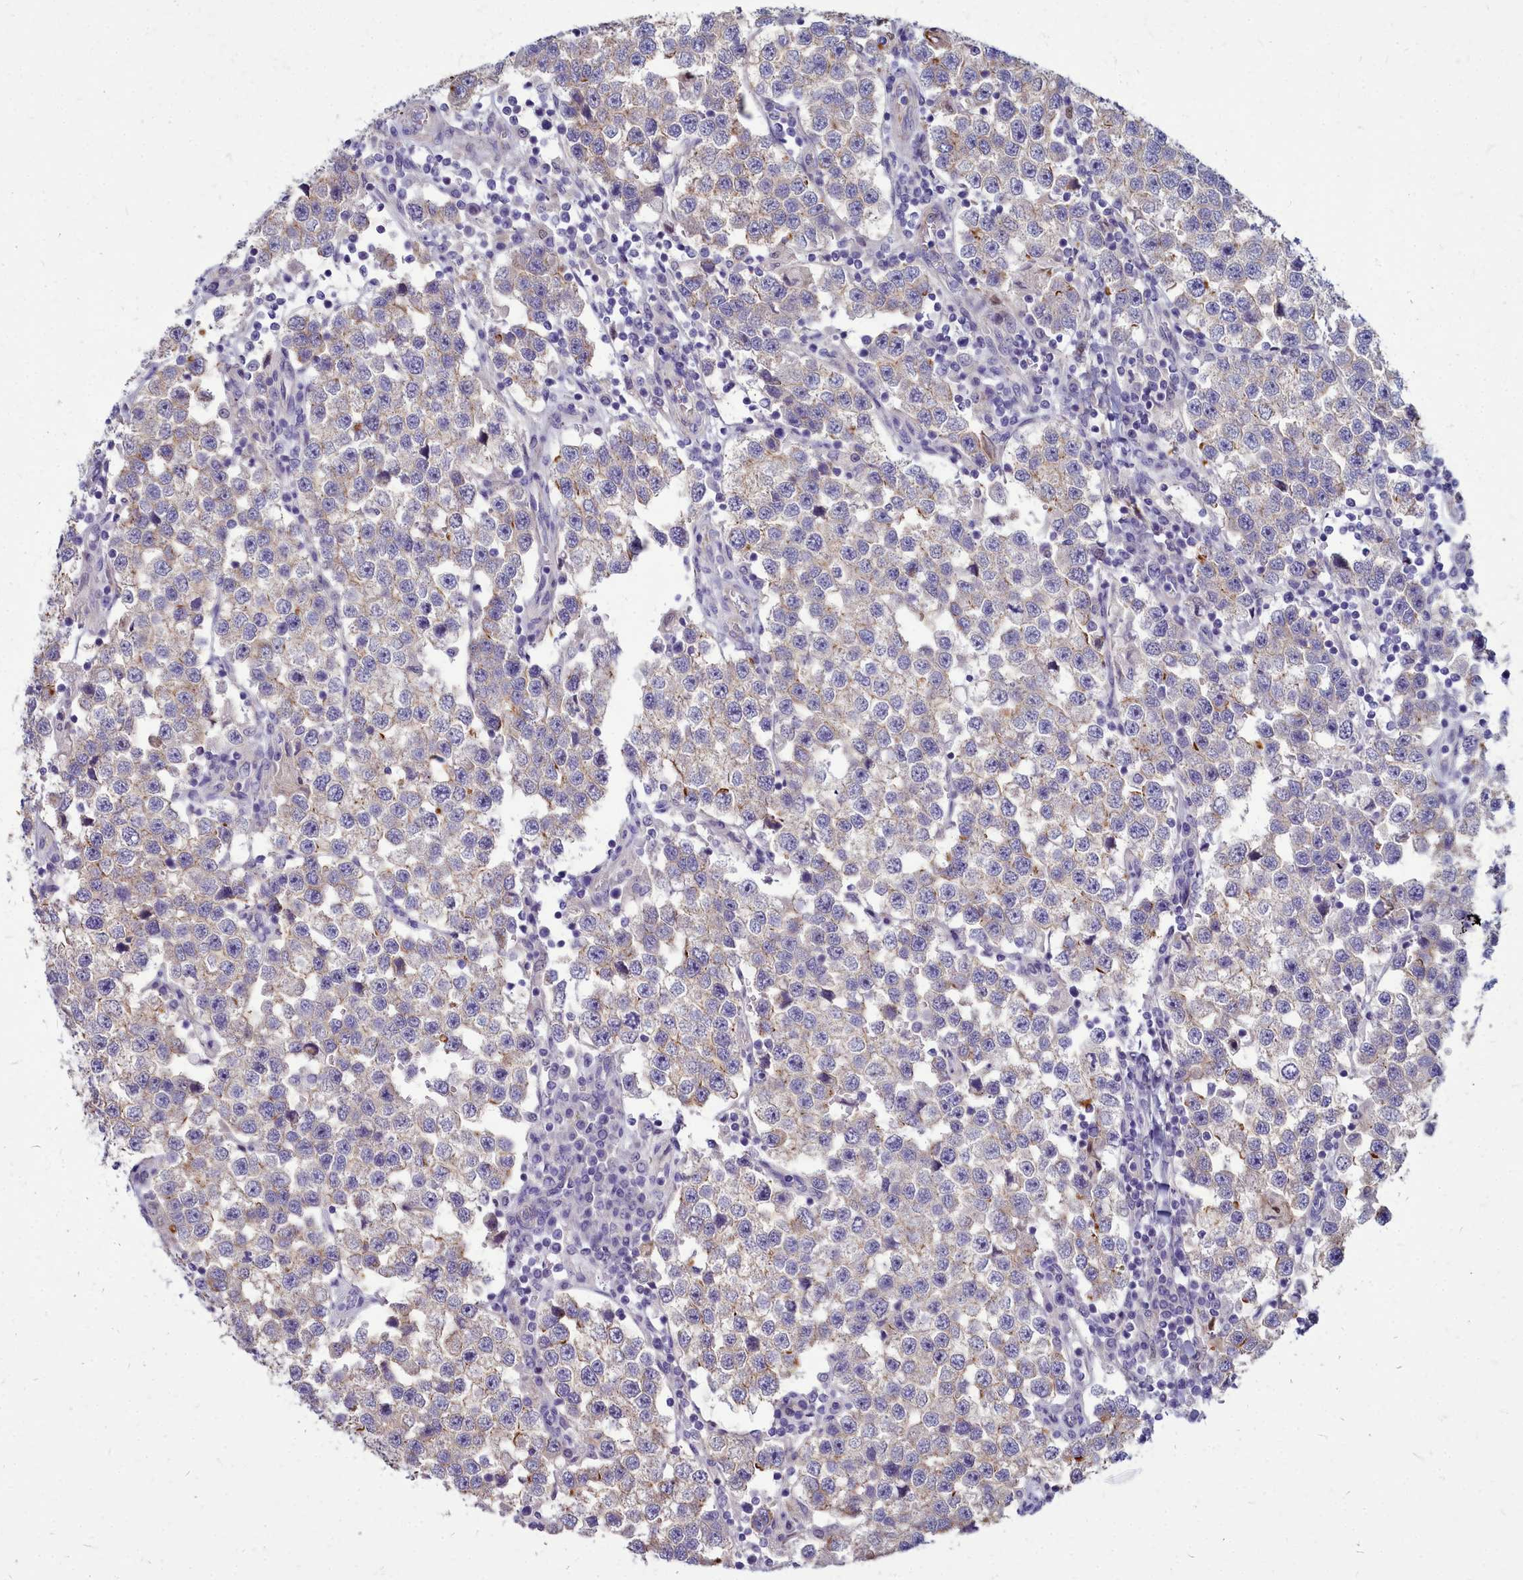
{"staining": {"intensity": "moderate", "quantity": "<25%", "location": "cytoplasmic/membranous"}, "tissue": "testis cancer", "cell_type": "Tumor cells", "image_type": "cancer", "snomed": [{"axis": "morphology", "description": "Seminoma, NOS"}, {"axis": "topography", "description": "Testis"}], "caption": "Immunohistochemical staining of human seminoma (testis) reveals low levels of moderate cytoplasmic/membranous expression in about <25% of tumor cells. (IHC, brightfield microscopy, high magnification).", "gene": "TTC5", "patient": {"sex": "male", "age": 37}}